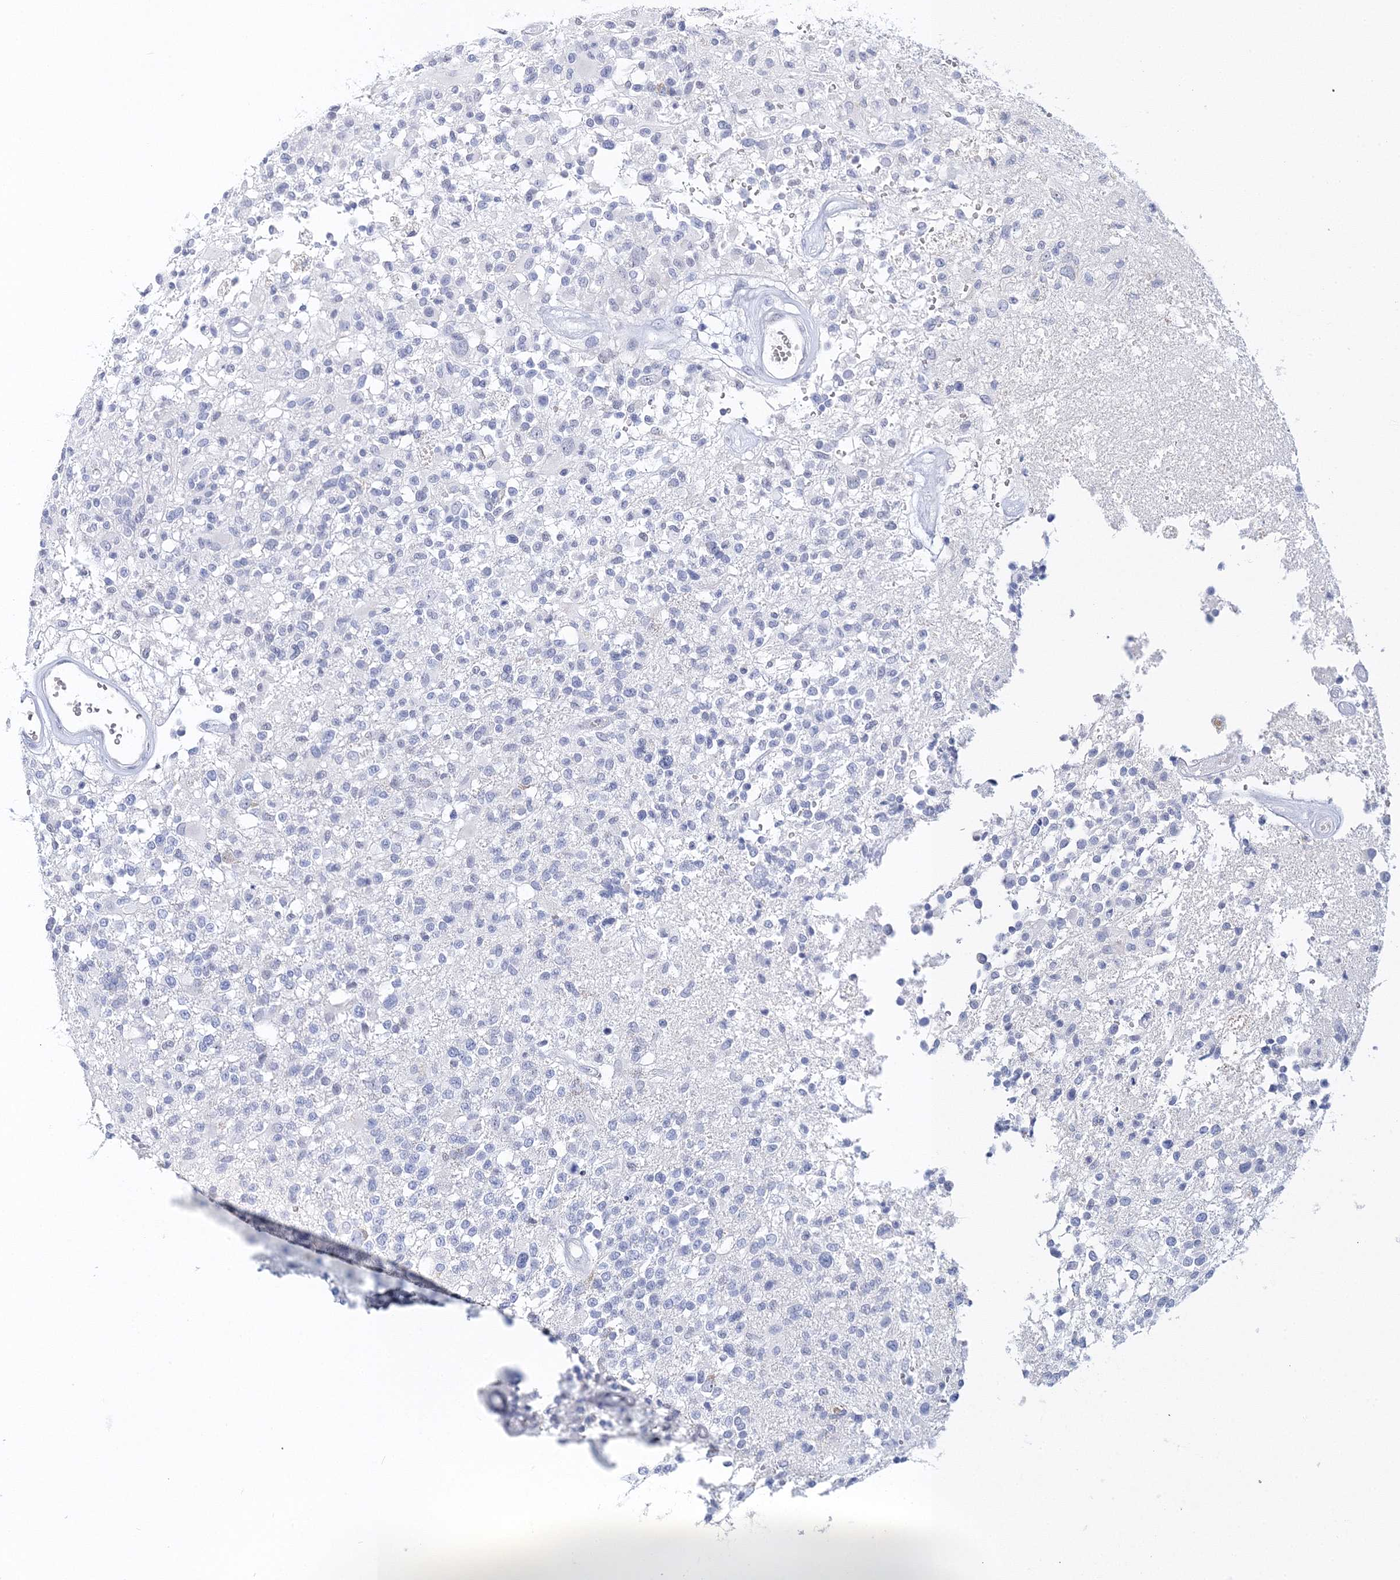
{"staining": {"intensity": "negative", "quantity": "none", "location": "none"}, "tissue": "glioma", "cell_type": "Tumor cells", "image_type": "cancer", "snomed": [{"axis": "morphology", "description": "Glioma, malignant, High grade"}, {"axis": "morphology", "description": "Glioblastoma, NOS"}, {"axis": "topography", "description": "Brain"}], "caption": "High power microscopy micrograph of an IHC photomicrograph of malignant glioma (high-grade), revealing no significant staining in tumor cells.", "gene": "MYOZ2", "patient": {"sex": "male", "age": 60}}